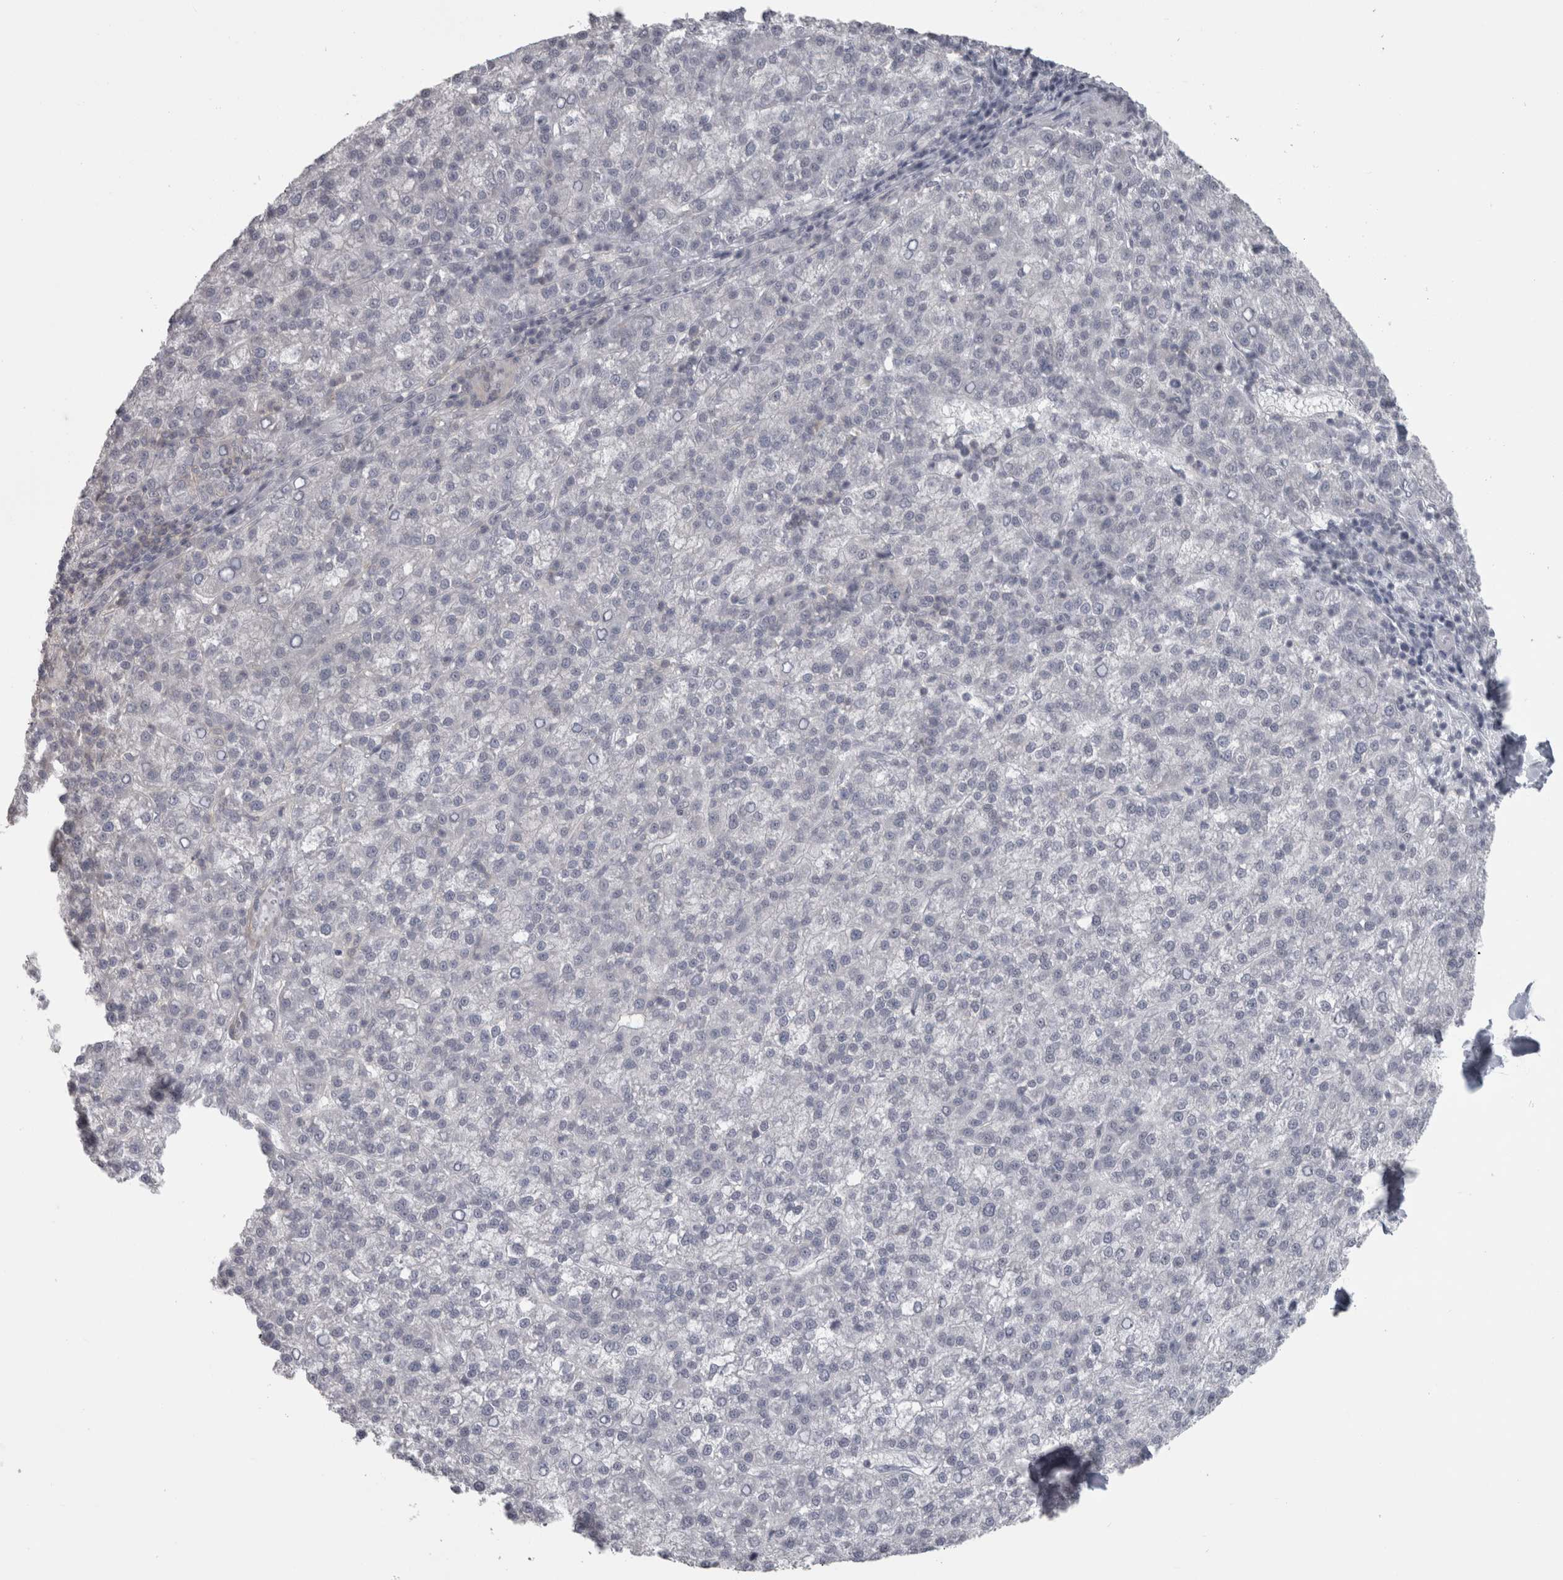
{"staining": {"intensity": "negative", "quantity": "none", "location": "none"}, "tissue": "liver cancer", "cell_type": "Tumor cells", "image_type": "cancer", "snomed": [{"axis": "morphology", "description": "Carcinoma, Hepatocellular, NOS"}, {"axis": "topography", "description": "Liver"}], "caption": "This is a histopathology image of immunohistochemistry staining of hepatocellular carcinoma (liver), which shows no staining in tumor cells.", "gene": "PPP1R12B", "patient": {"sex": "female", "age": 58}}